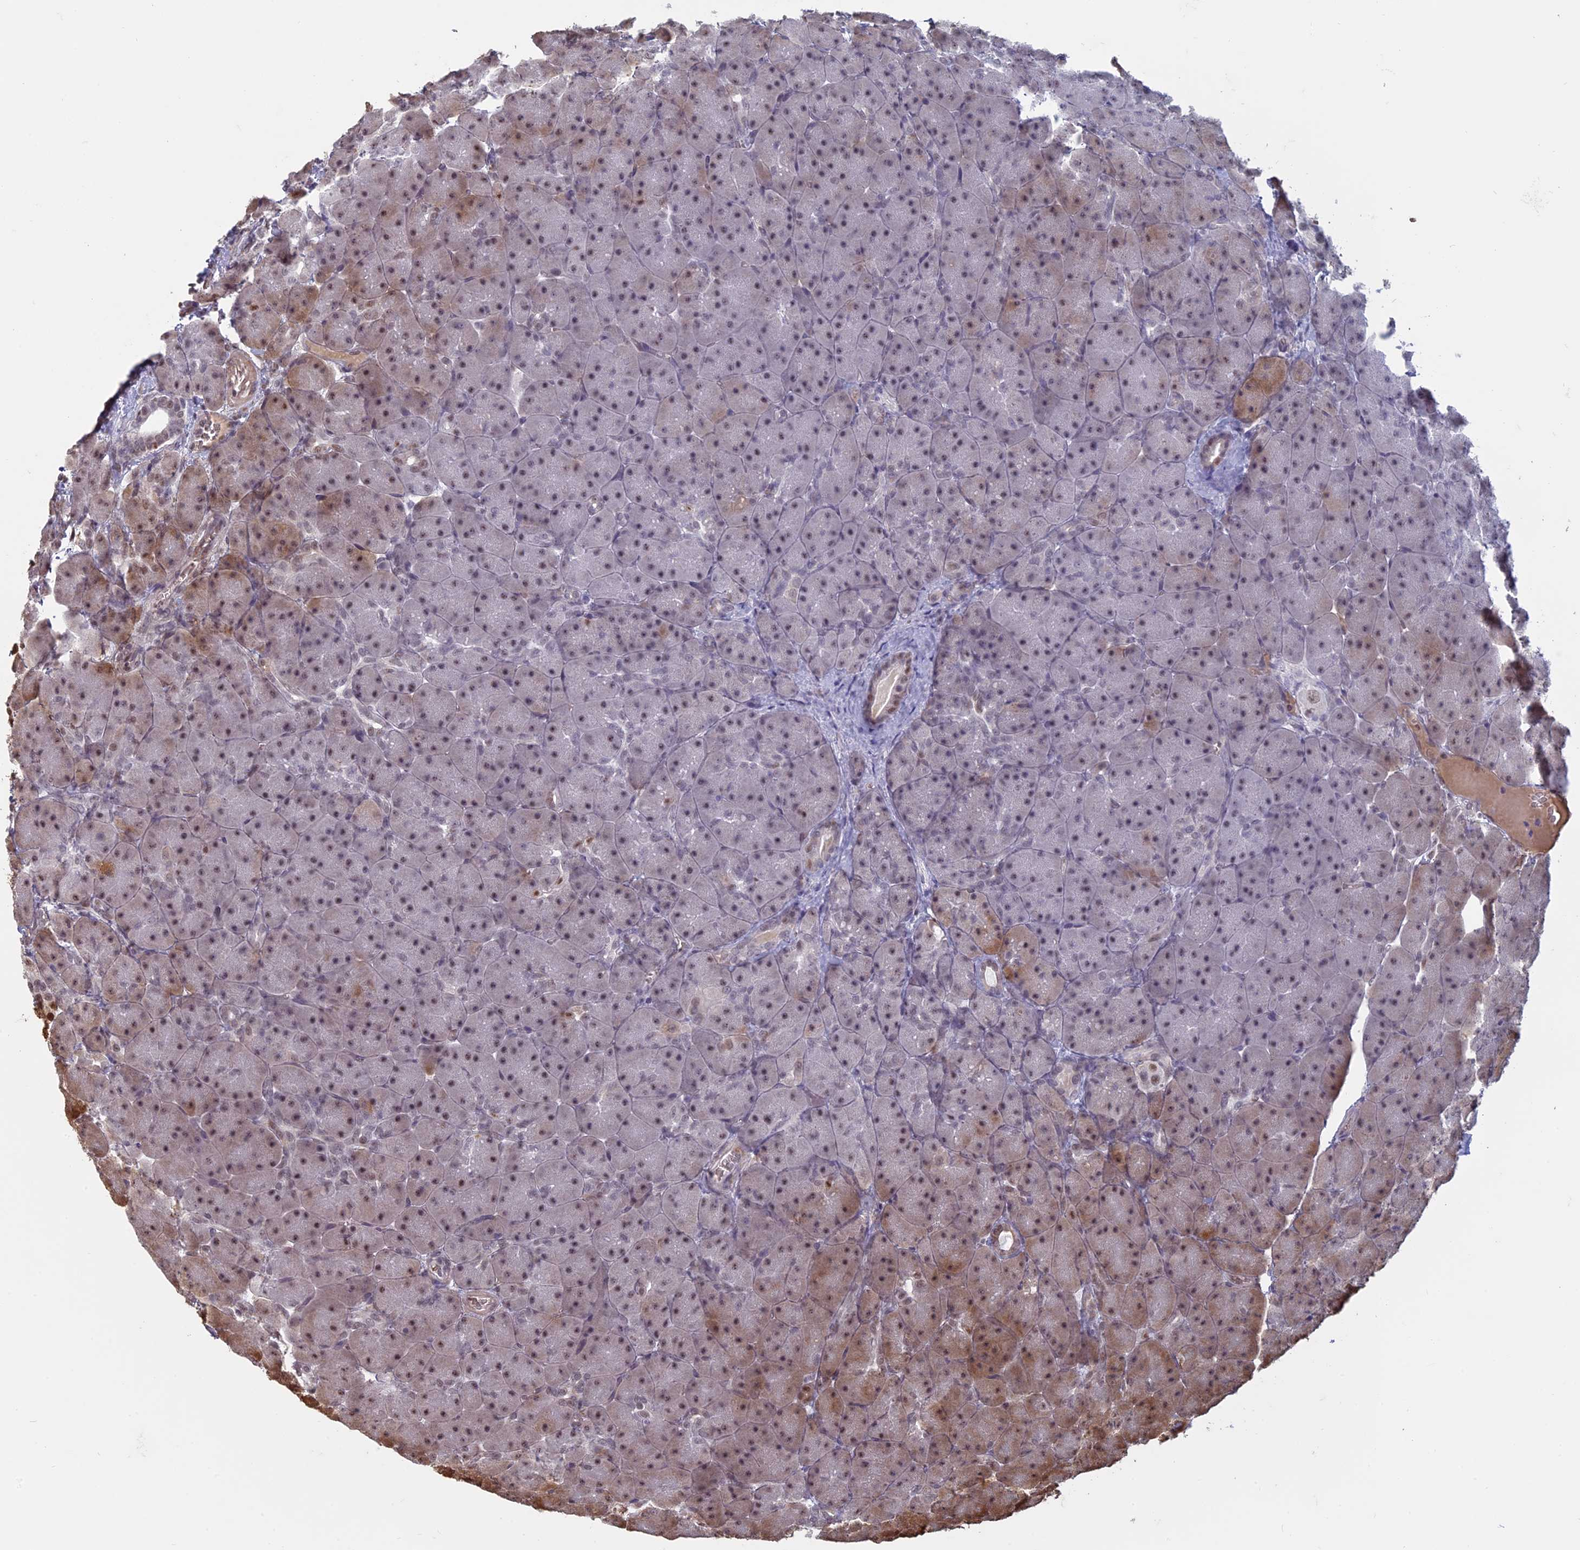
{"staining": {"intensity": "moderate", "quantity": "<25%", "location": "cytoplasmic/membranous,nuclear"}, "tissue": "pancreas", "cell_type": "Exocrine glandular cells", "image_type": "normal", "snomed": [{"axis": "morphology", "description": "Normal tissue, NOS"}, {"axis": "topography", "description": "Pancreas"}], "caption": "The micrograph exhibits immunohistochemical staining of normal pancreas. There is moderate cytoplasmic/membranous,nuclear positivity is identified in approximately <25% of exocrine glandular cells.", "gene": "MFAP1", "patient": {"sex": "male", "age": 66}}